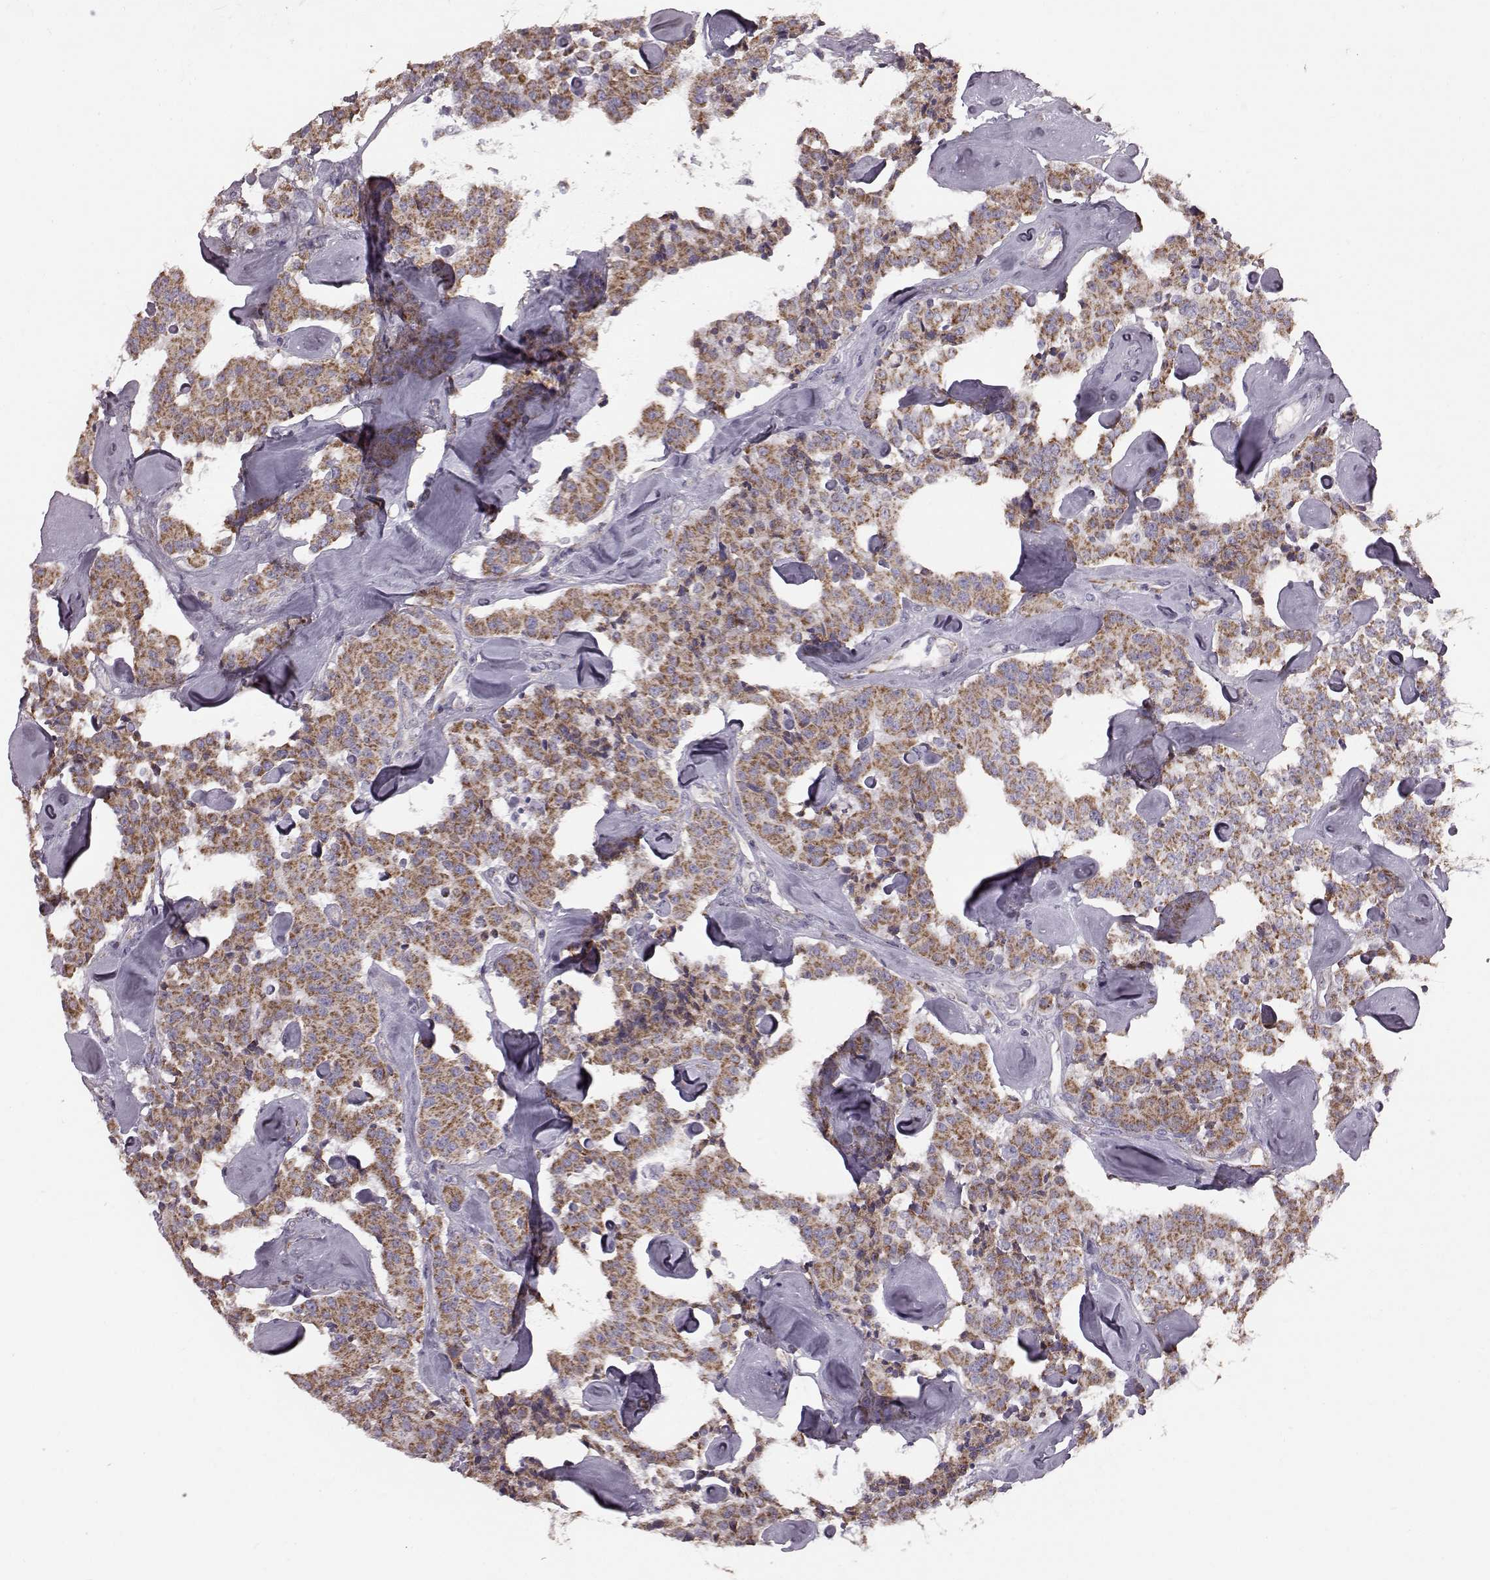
{"staining": {"intensity": "strong", "quantity": ">75%", "location": "cytoplasmic/membranous"}, "tissue": "carcinoid", "cell_type": "Tumor cells", "image_type": "cancer", "snomed": [{"axis": "morphology", "description": "Carcinoid, malignant, NOS"}, {"axis": "topography", "description": "Pancreas"}], "caption": "Immunohistochemistry (IHC) image of neoplastic tissue: carcinoid stained using immunohistochemistry displays high levels of strong protein expression localized specifically in the cytoplasmic/membranous of tumor cells, appearing as a cytoplasmic/membranous brown color.", "gene": "FAM8A1", "patient": {"sex": "male", "age": 41}}